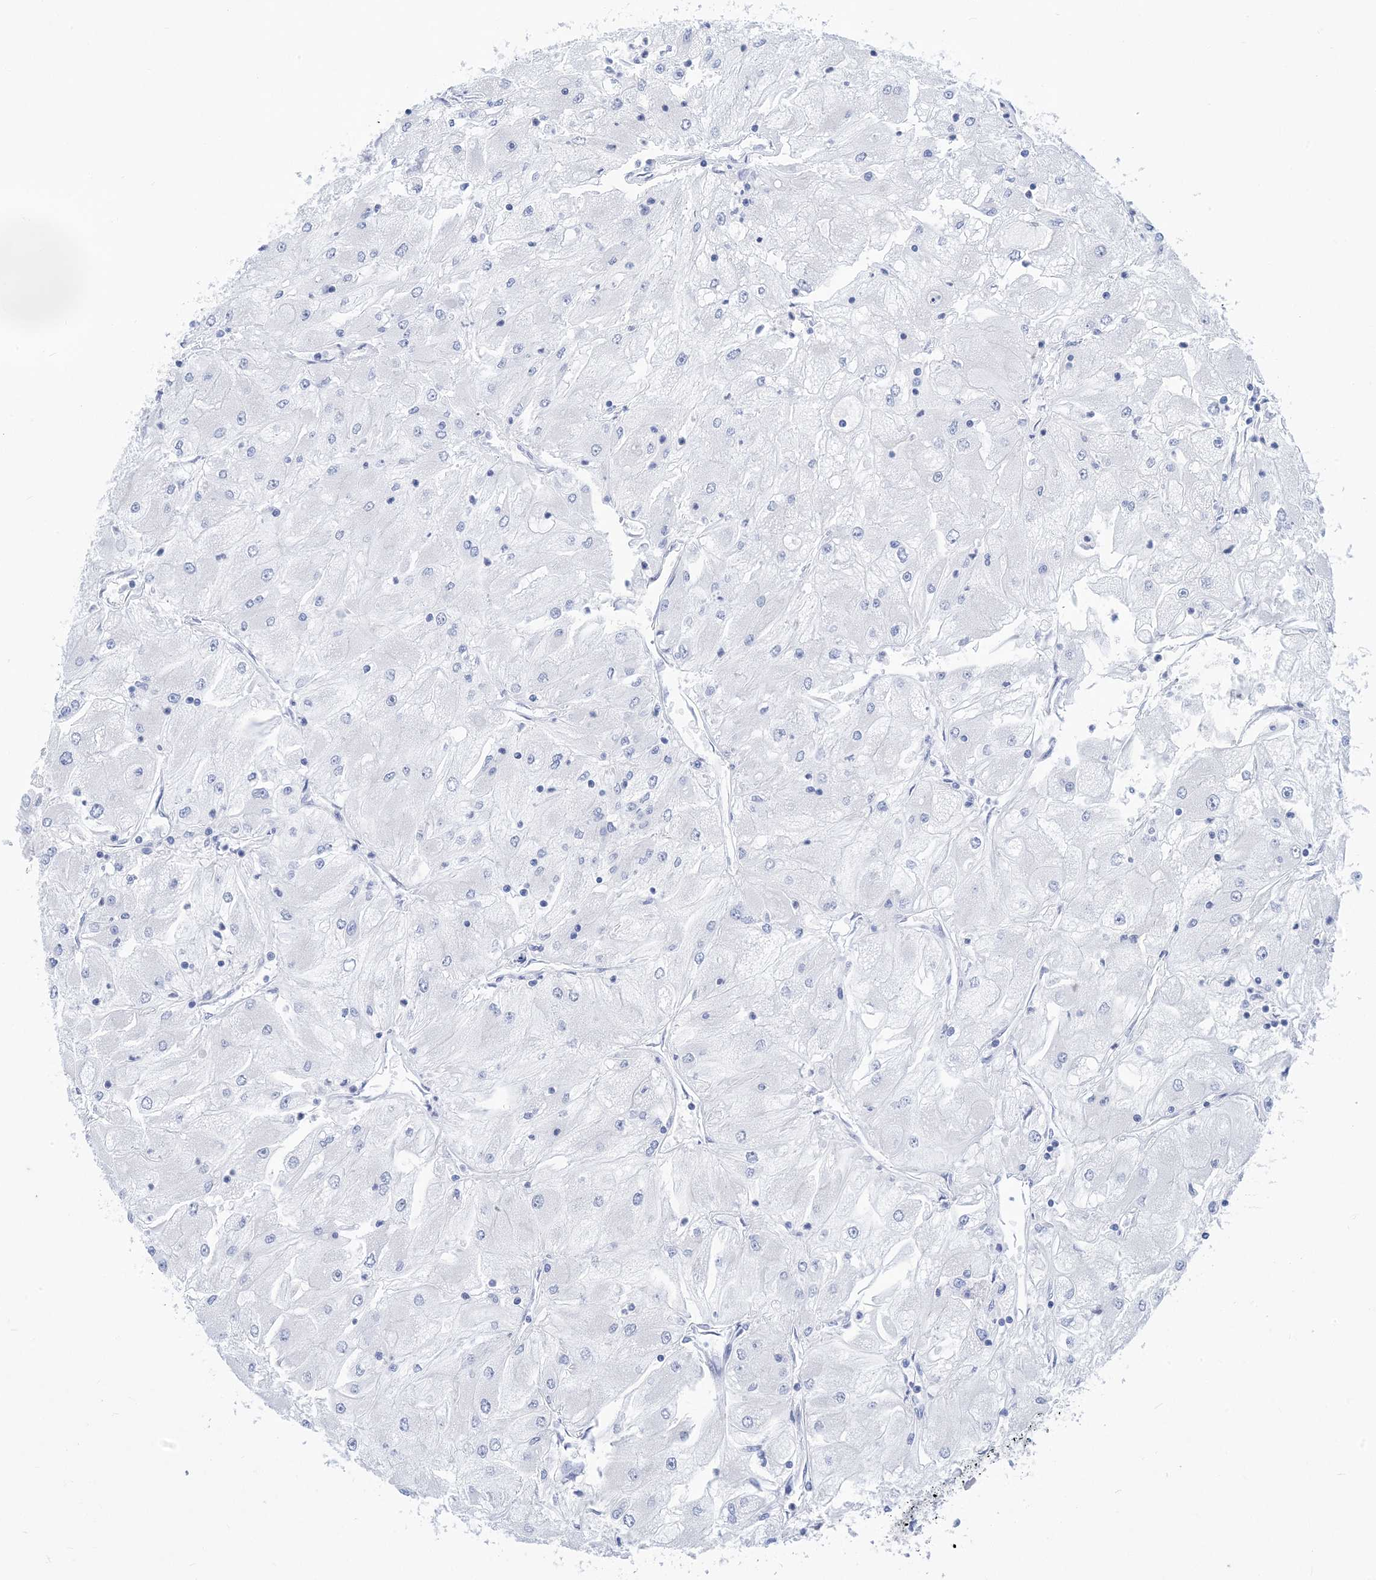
{"staining": {"intensity": "negative", "quantity": "none", "location": "none"}, "tissue": "renal cancer", "cell_type": "Tumor cells", "image_type": "cancer", "snomed": [{"axis": "morphology", "description": "Adenocarcinoma, NOS"}, {"axis": "topography", "description": "Kidney"}], "caption": "This is an IHC image of renal adenocarcinoma. There is no positivity in tumor cells.", "gene": "SH3YL1", "patient": {"sex": "male", "age": 80}}